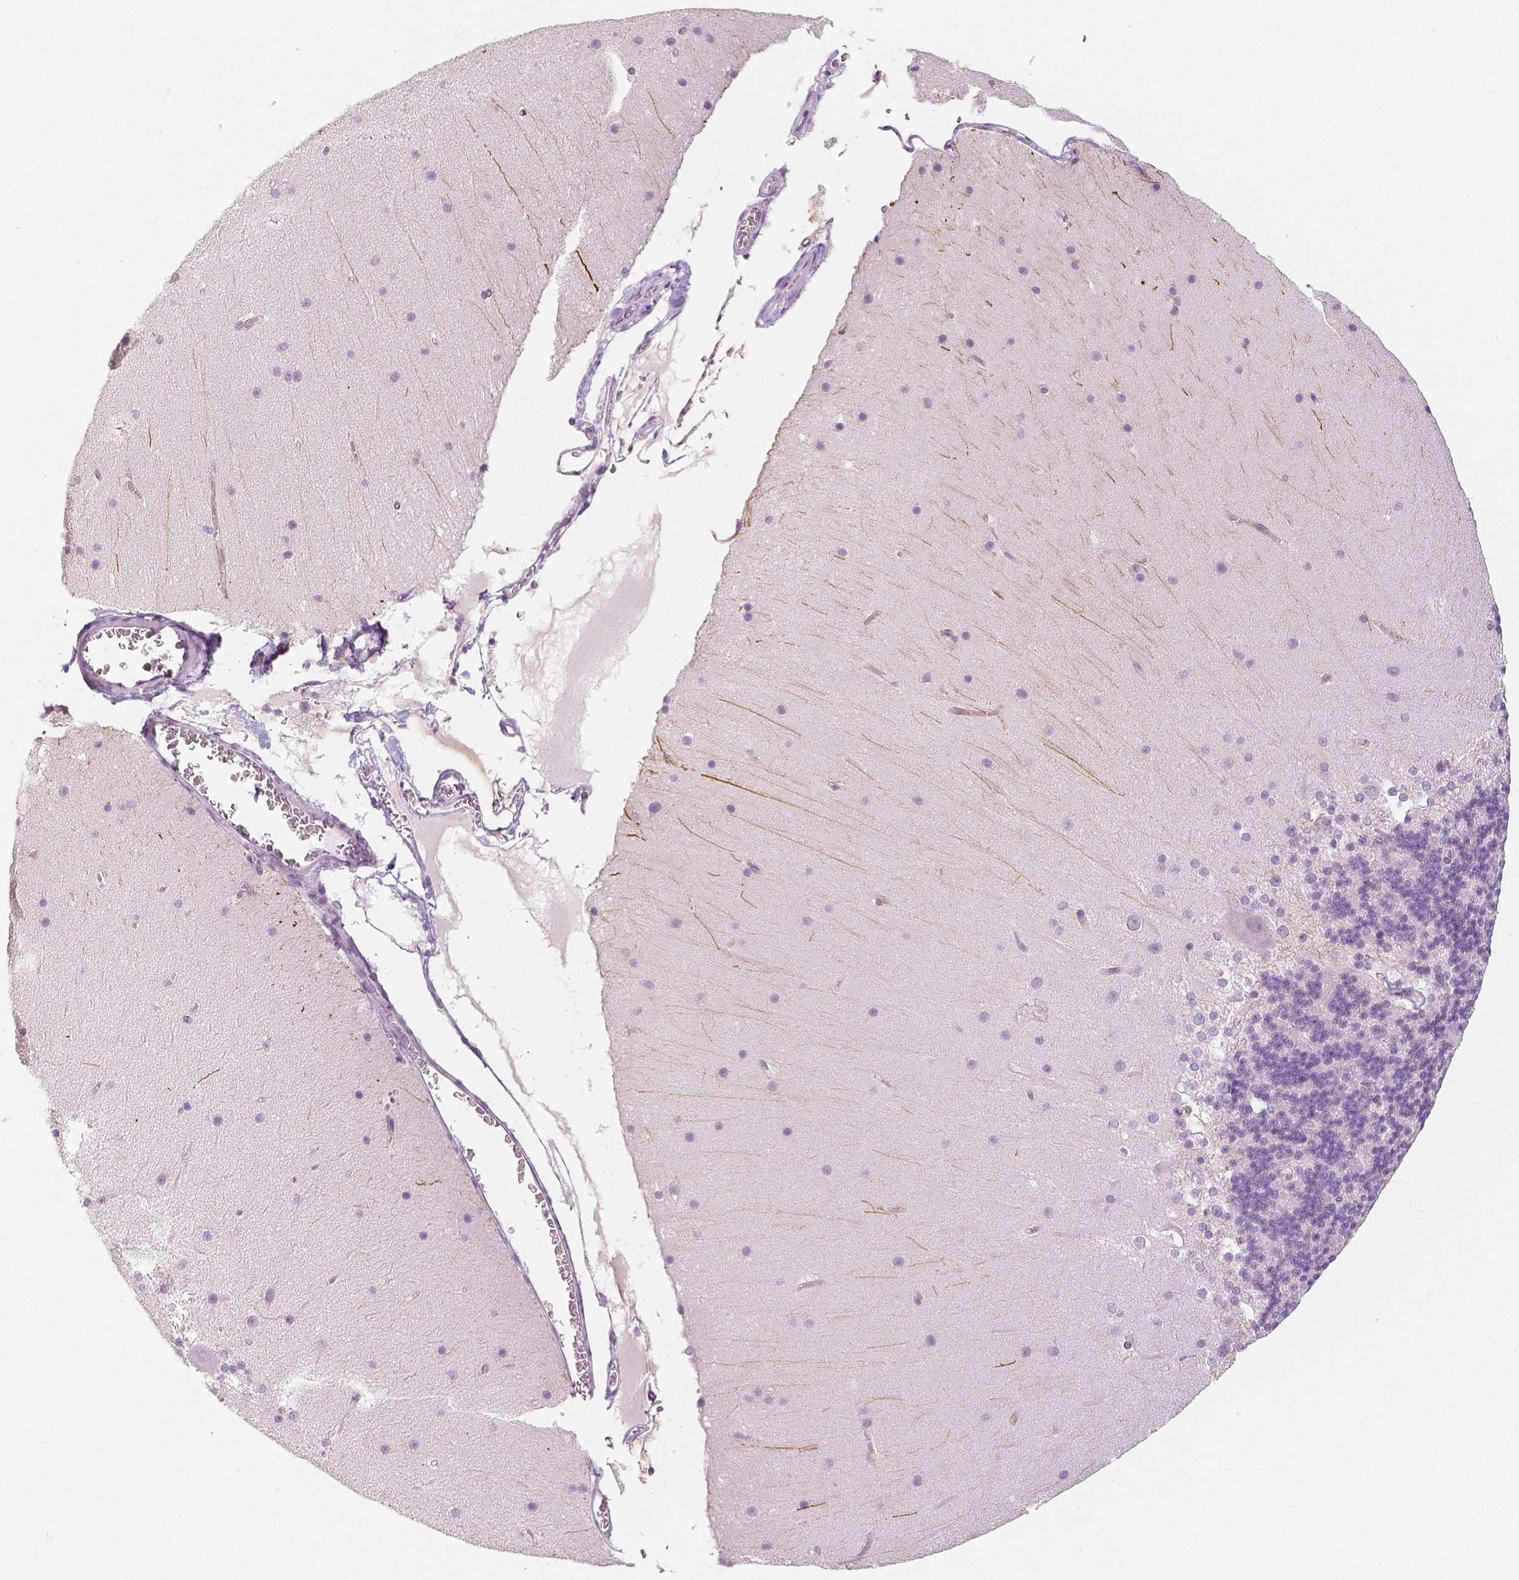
{"staining": {"intensity": "negative", "quantity": "none", "location": "none"}, "tissue": "cerebellum", "cell_type": "Cells in granular layer", "image_type": "normal", "snomed": [{"axis": "morphology", "description": "Normal tissue, NOS"}, {"axis": "topography", "description": "Cerebellum"}], "caption": "Cells in granular layer show no significant protein positivity in unremarkable cerebellum. The staining is performed using DAB brown chromogen with nuclei counter-stained in using hematoxylin.", "gene": "KDM5B", "patient": {"sex": "female", "age": 19}}